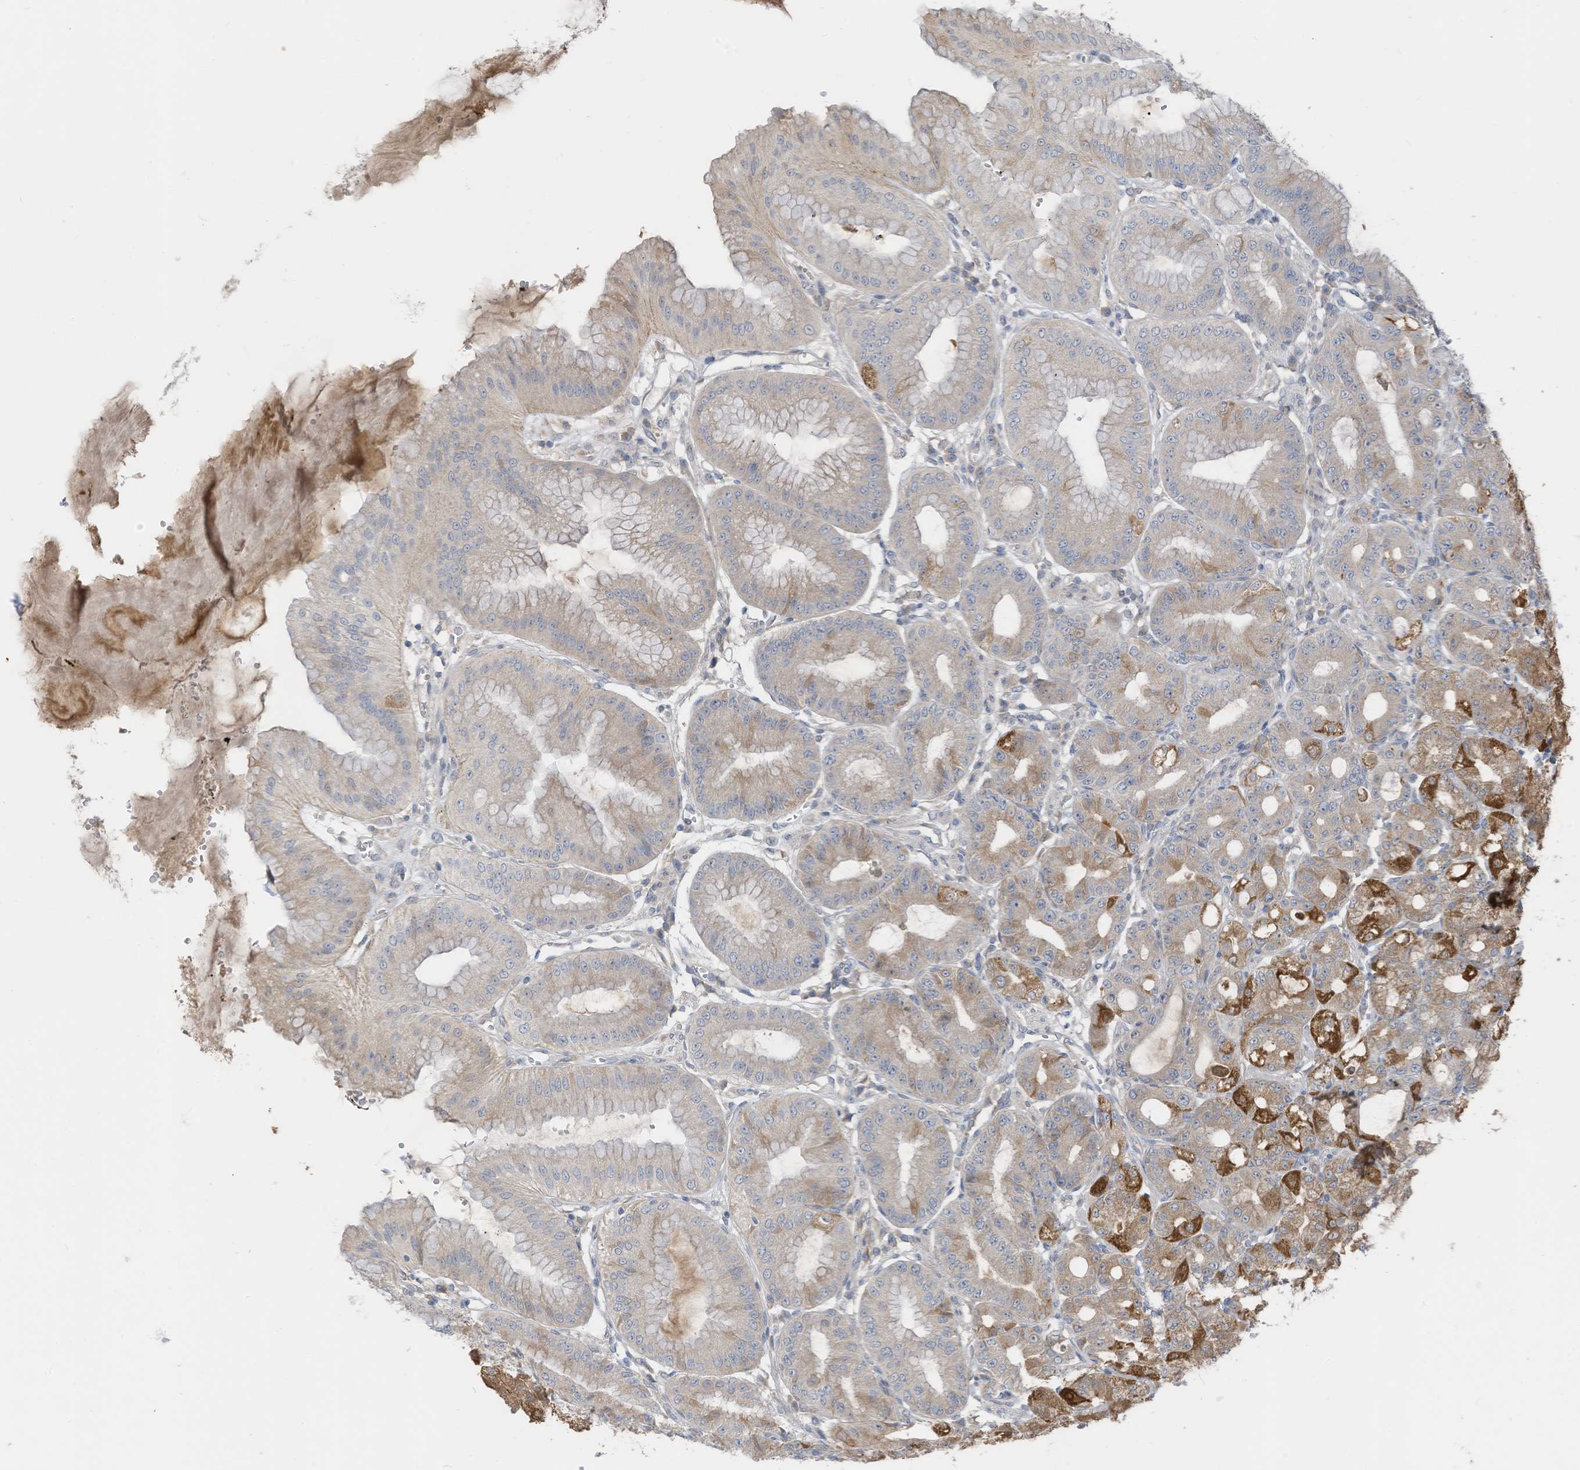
{"staining": {"intensity": "moderate", "quantity": "25%-75%", "location": "cytoplasmic/membranous"}, "tissue": "stomach", "cell_type": "Glandular cells", "image_type": "normal", "snomed": [{"axis": "morphology", "description": "Normal tissue, NOS"}, {"axis": "topography", "description": "Stomach, lower"}], "caption": "Immunohistochemical staining of normal stomach reveals 25%-75% levels of moderate cytoplasmic/membranous protein staining in approximately 25%-75% of glandular cells. (DAB IHC with brightfield microscopy, high magnification).", "gene": "LDAH", "patient": {"sex": "male", "age": 71}}